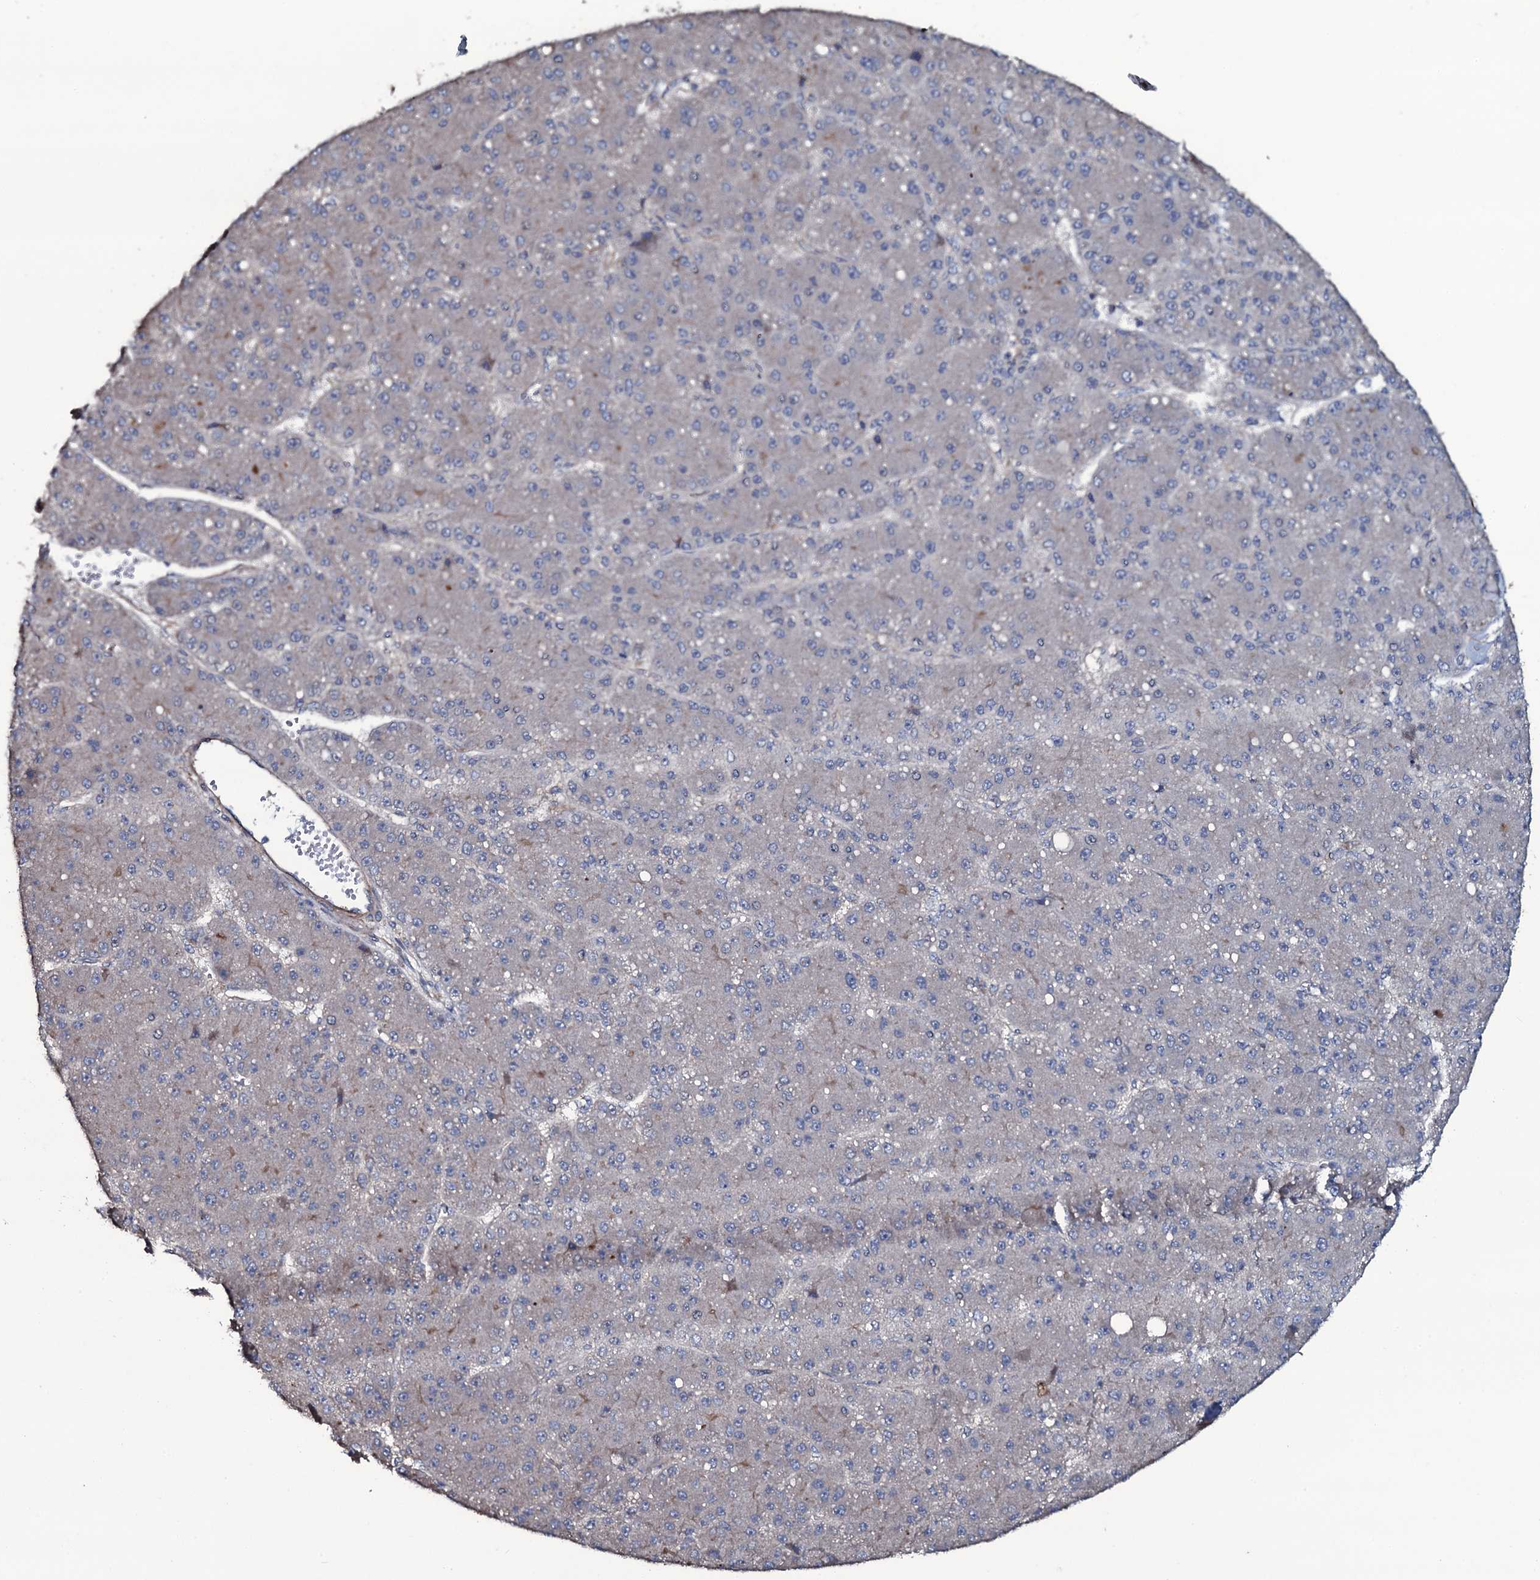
{"staining": {"intensity": "negative", "quantity": "none", "location": "none"}, "tissue": "liver cancer", "cell_type": "Tumor cells", "image_type": "cancer", "snomed": [{"axis": "morphology", "description": "Carcinoma, Hepatocellular, NOS"}, {"axis": "topography", "description": "Liver"}], "caption": "Liver cancer (hepatocellular carcinoma) stained for a protein using immunohistochemistry (IHC) demonstrates no positivity tumor cells.", "gene": "WIPF3", "patient": {"sex": "male", "age": 67}}